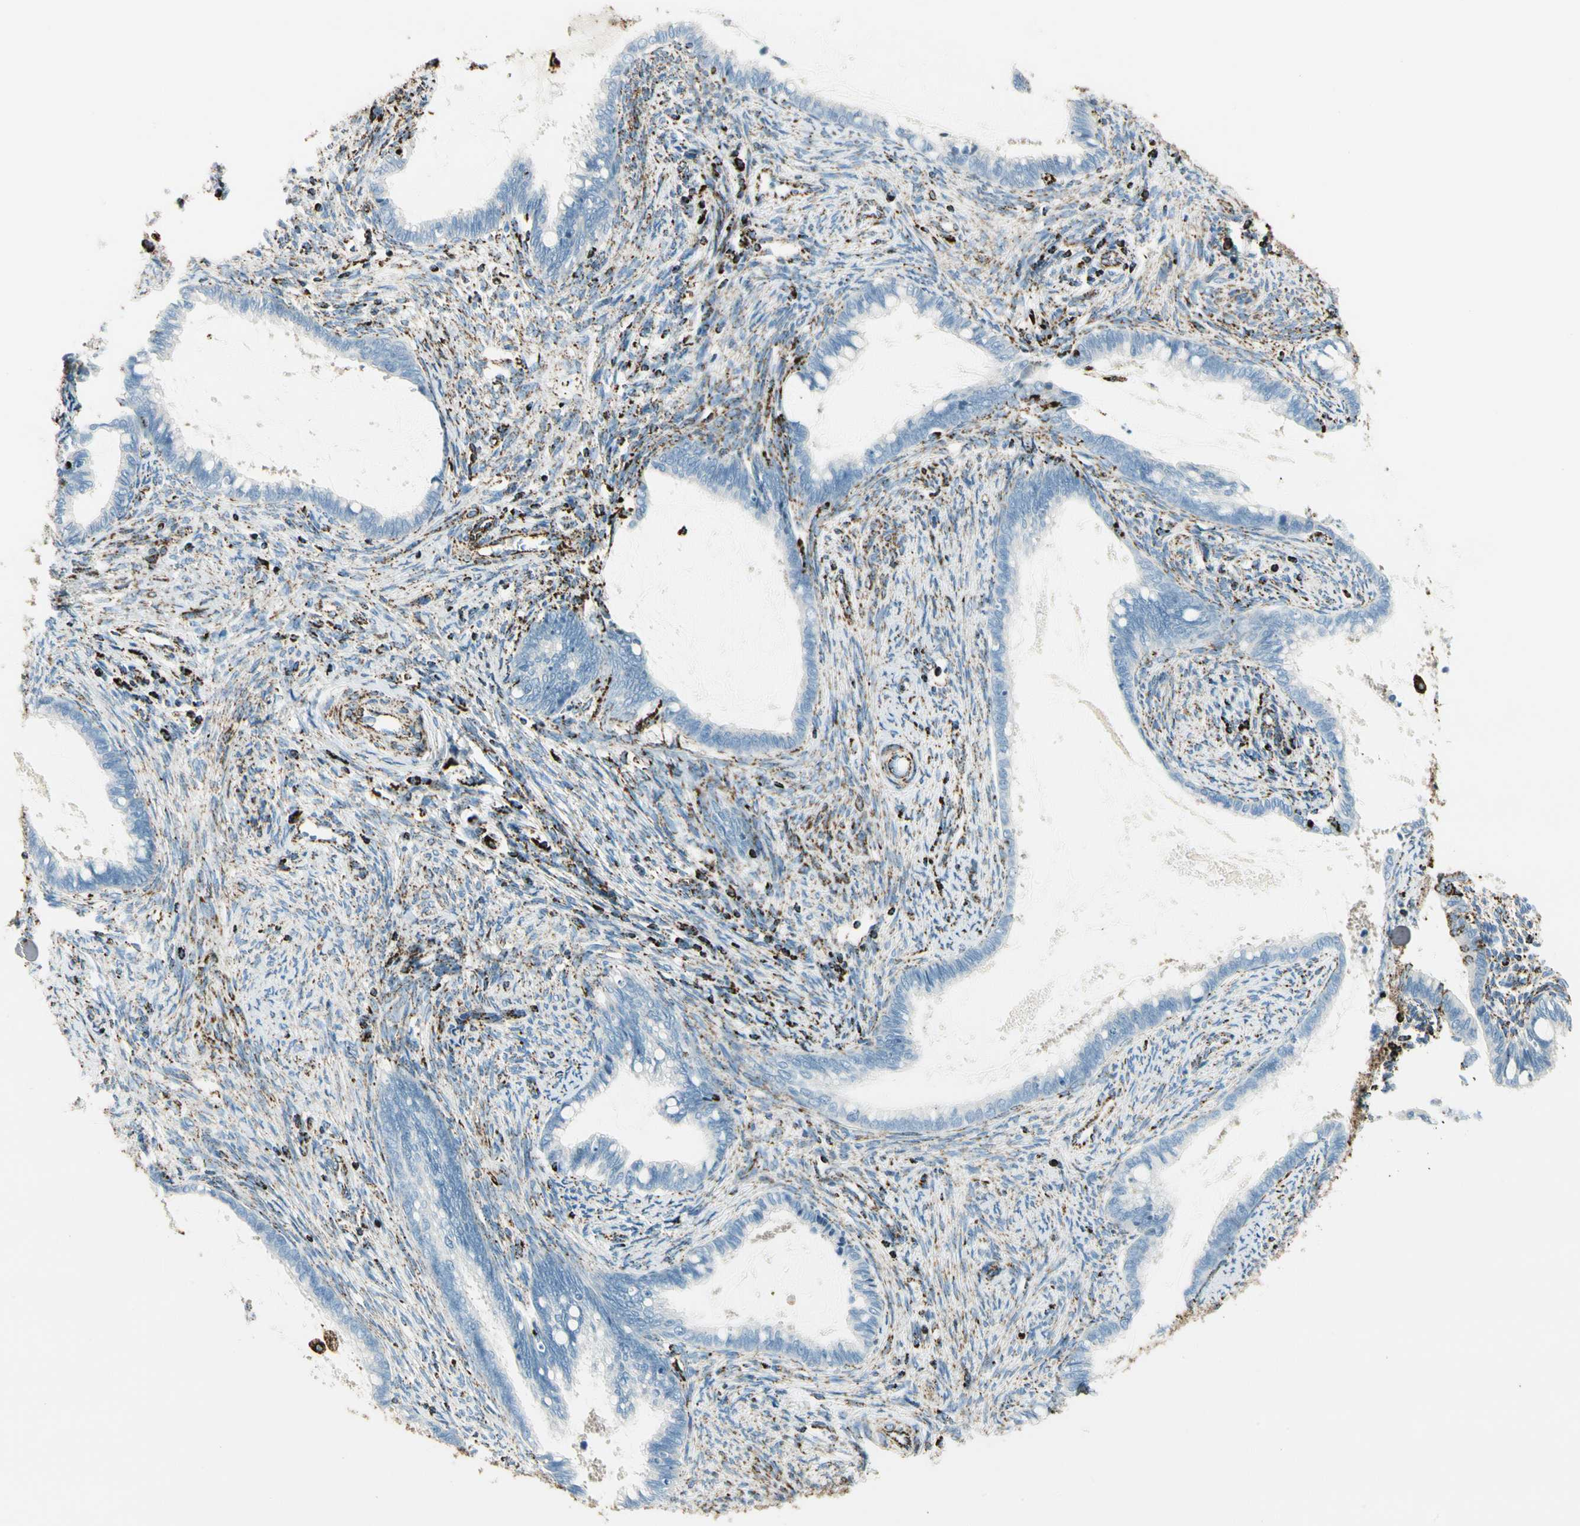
{"staining": {"intensity": "negative", "quantity": "none", "location": "none"}, "tissue": "cervical cancer", "cell_type": "Tumor cells", "image_type": "cancer", "snomed": [{"axis": "morphology", "description": "Adenocarcinoma, NOS"}, {"axis": "topography", "description": "Cervix"}], "caption": "High power microscopy histopathology image of an IHC photomicrograph of adenocarcinoma (cervical), revealing no significant staining in tumor cells.", "gene": "ME2", "patient": {"sex": "female", "age": 44}}